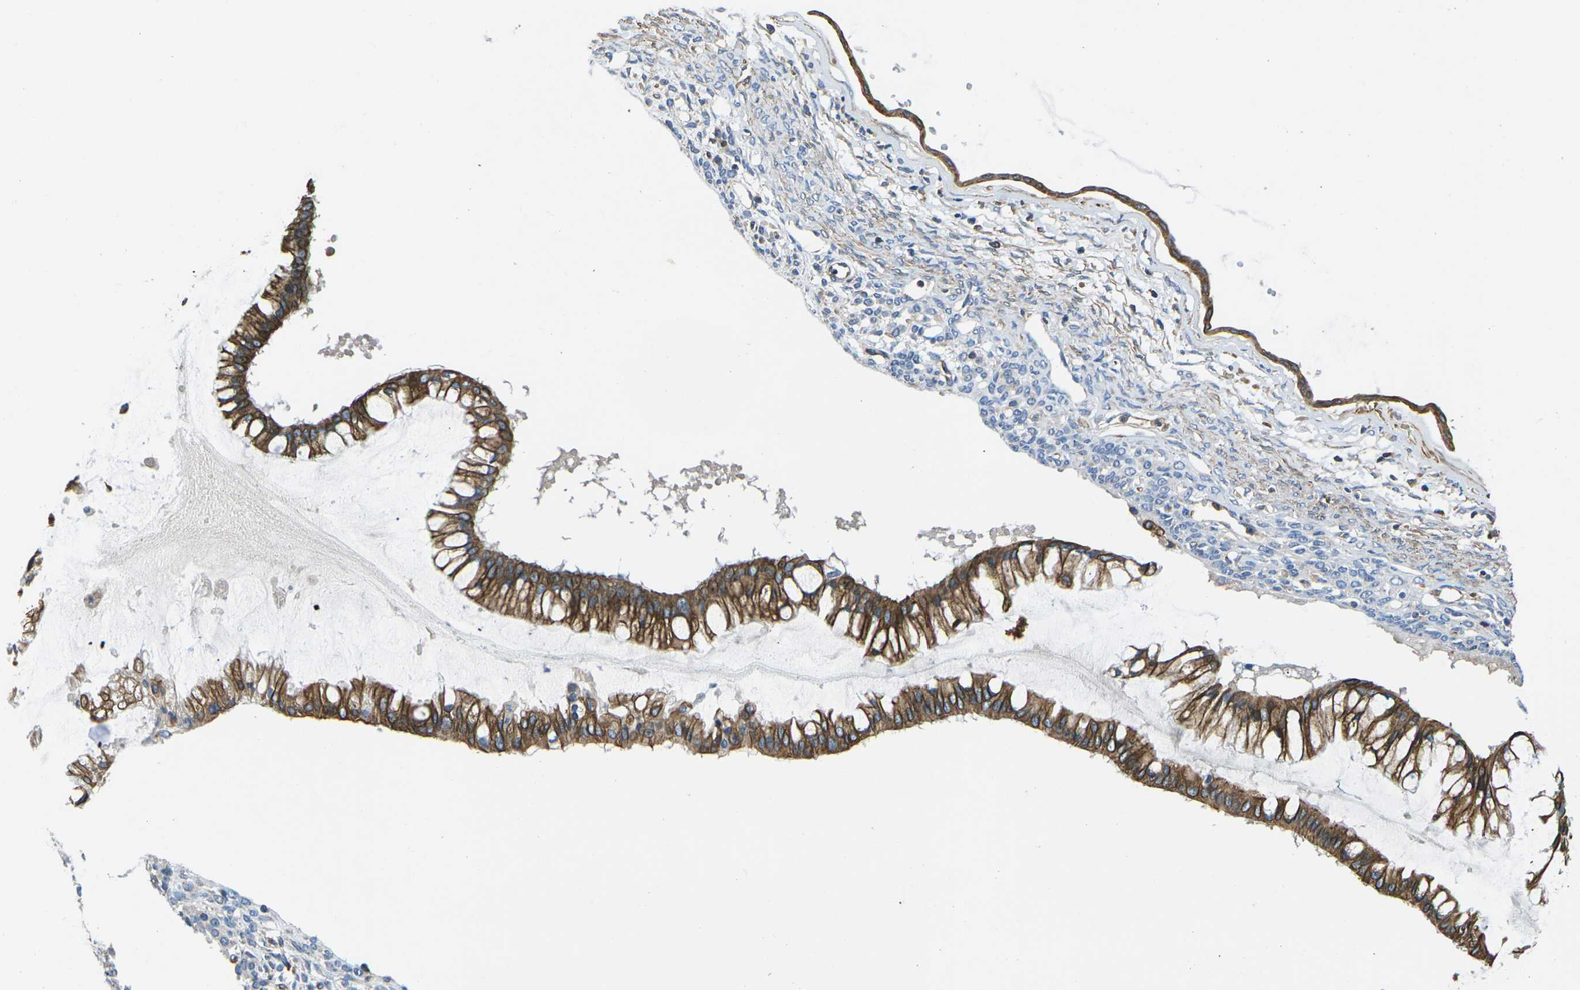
{"staining": {"intensity": "strong", "quantity": ">75%", "location": "cytoplasmic/membranous"}, "tissue": "ovarian cancer", "cell_type": "Tumor cells", "image_type": "cancer", "snomed": [{"axis": "morphology", "description": "Cystadenocarcinoma, mucinous, NOS"}, {"axis": "topography", "description": "Ovary"}], "caption": "There is high levels of strong cytoplasmic/membranous positivity in tumor cells of ovarian cancer, as demonstrated by immunohistochemical staining (brown color).", "gene": "KCNJ15", "patient": {"sex": "female", "age": 73}}